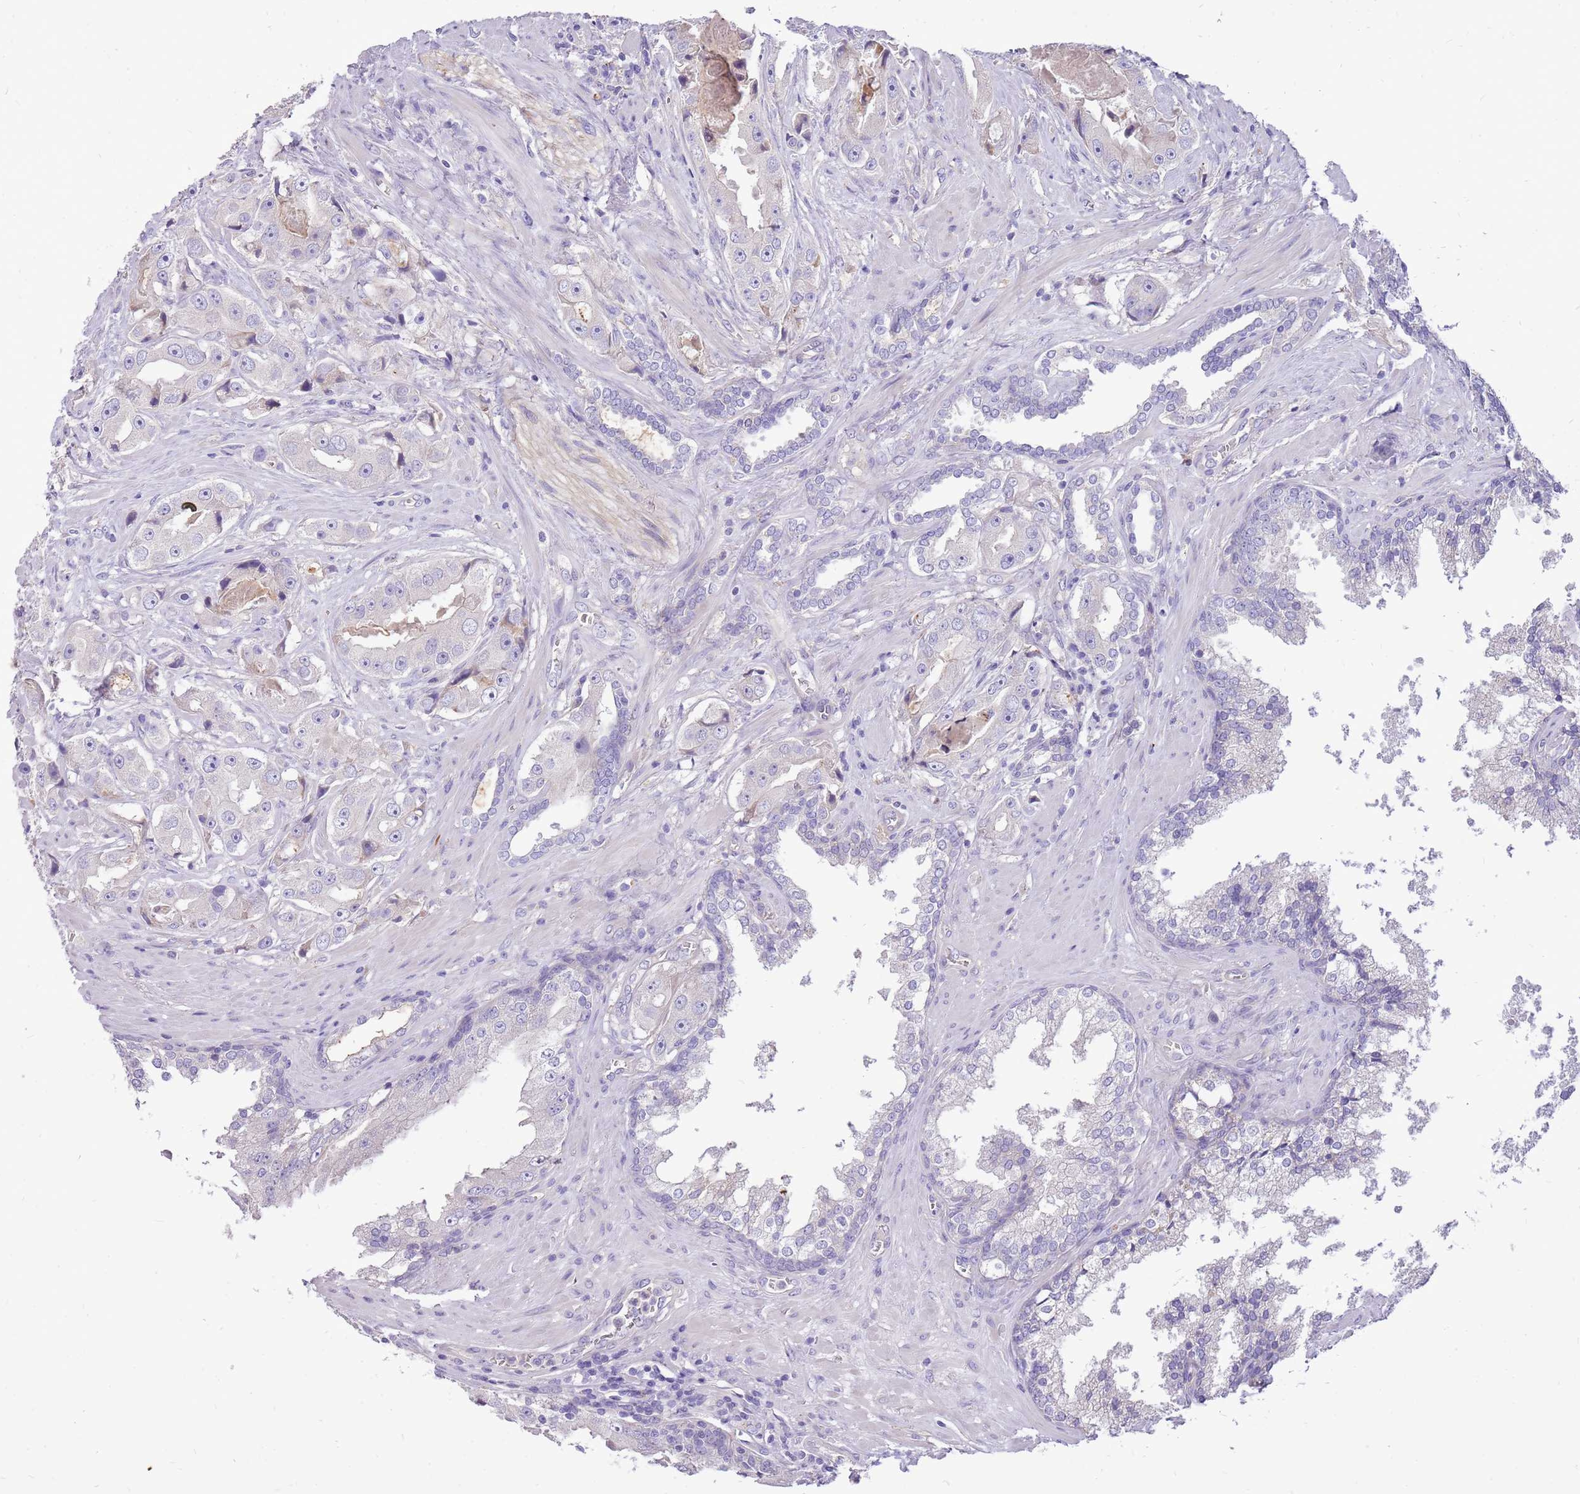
{"staining": {"intensity": "negative", "quantity": "none", "location": "none"}, "tissue": "prostate cancer", "cell_type": "Tumor cells", "image_type": "cancer", "snomed": [{"axis": "morphology", "description": "Adenocarcinoma, High grade"}, {"axis": "topography", "description": "Prostate"}], "caption": "Immunohistochemical staining of human prostate adenocarcinoma (high-grade) exhibits no significant staining in tumor cells. Nuclei are stained in blue.", "gene": "NTN4", "patient": {"sex": "male", "age": 73}}